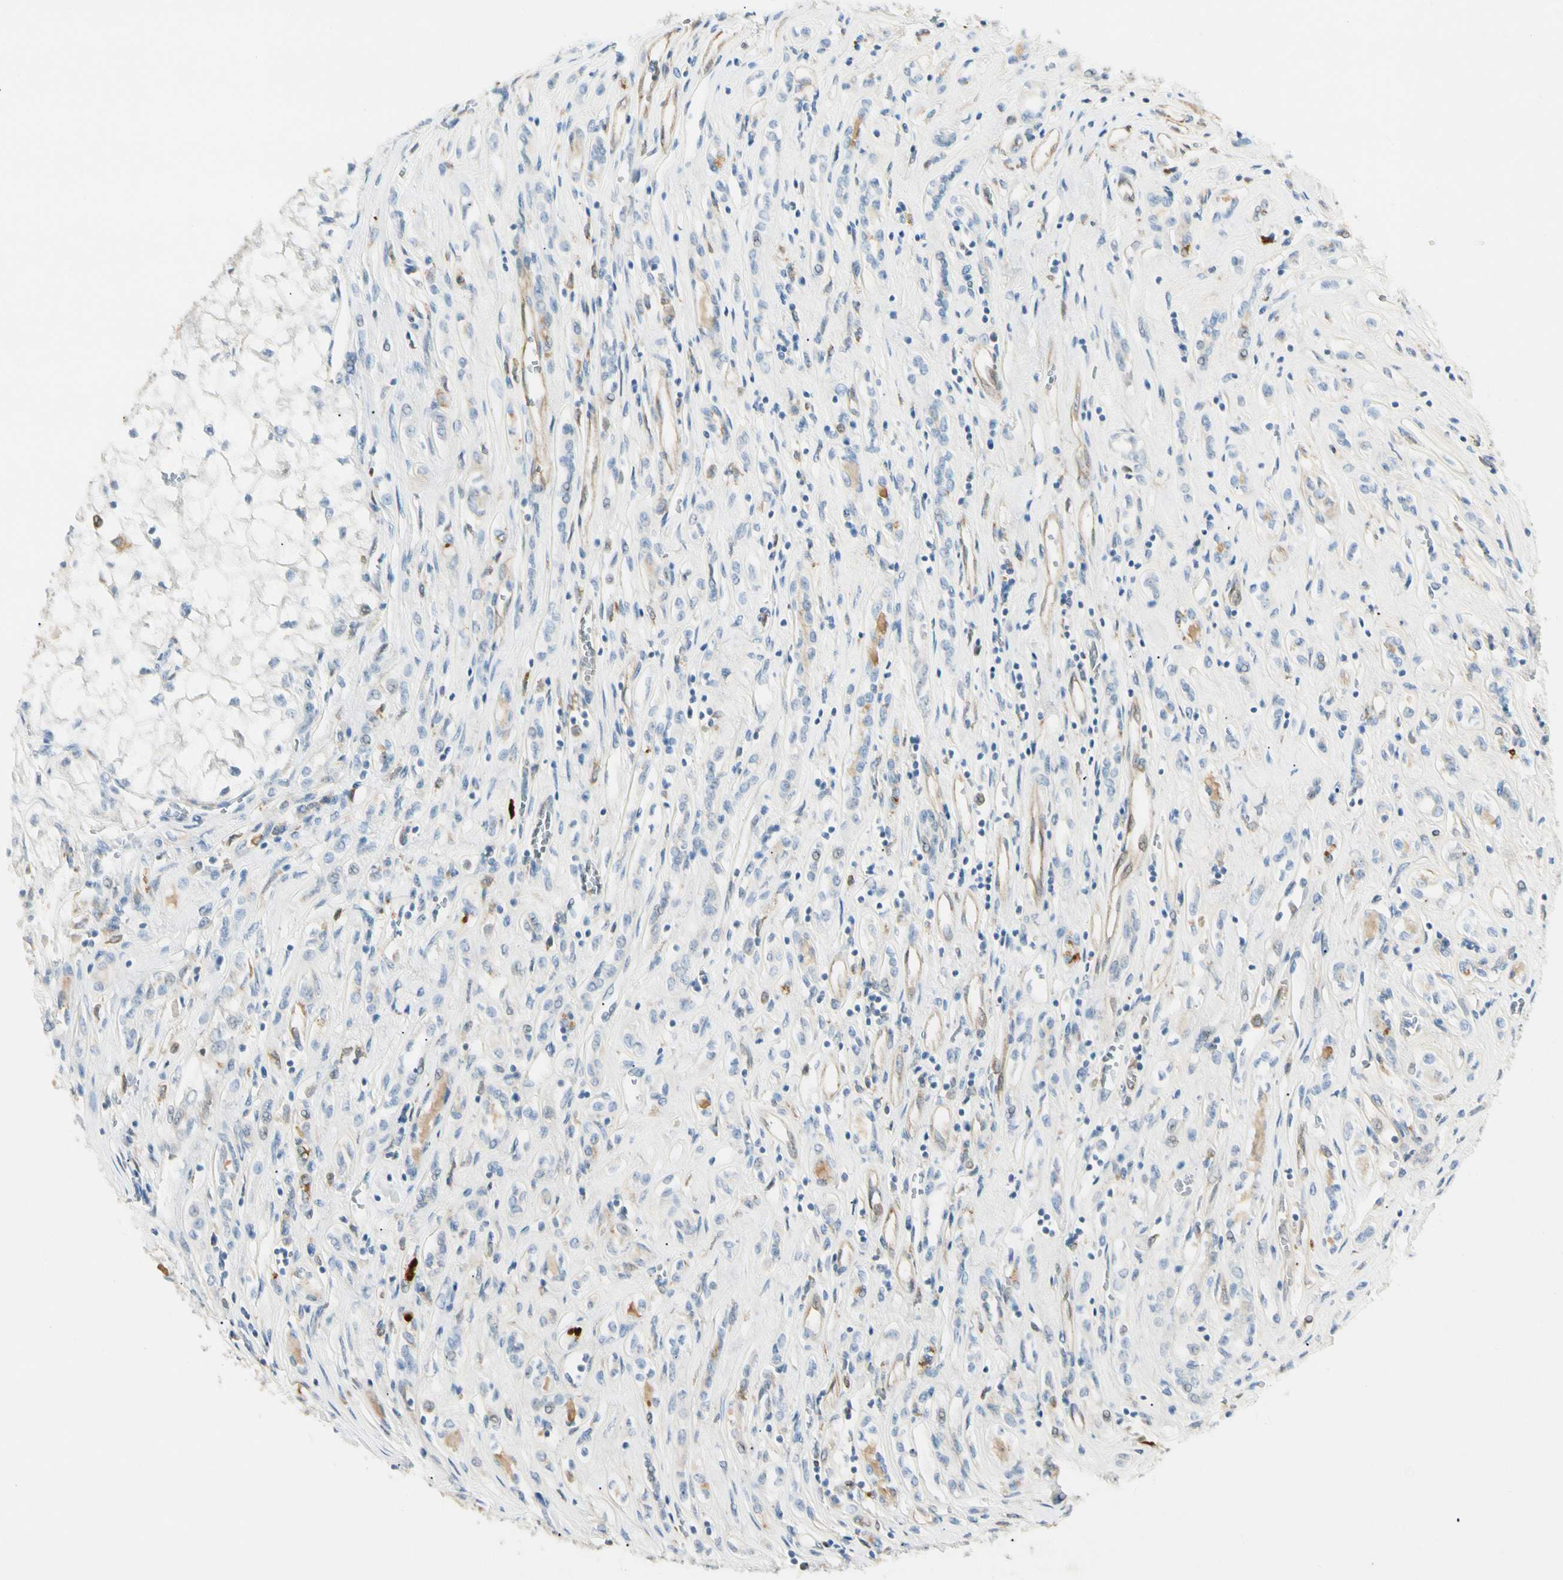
{"staining": {"intensity": "negative", "quantity": "none", "location": "none"}, "tissue": "renal cancer", "cell_type": "Tumor cells", "image_type": "cancer", "snomed": [{"axis": "morphology", "description": "Adenocarcinoma, NOS"}, {"axis": "topography", "description": "Kidney"}], "caption": "Protein analysis of renal adenocarcinoma reveals no significant expression in tumor cells.", "gene": "LPCAT2", "patient": {"sex": "female", "age": 70}}